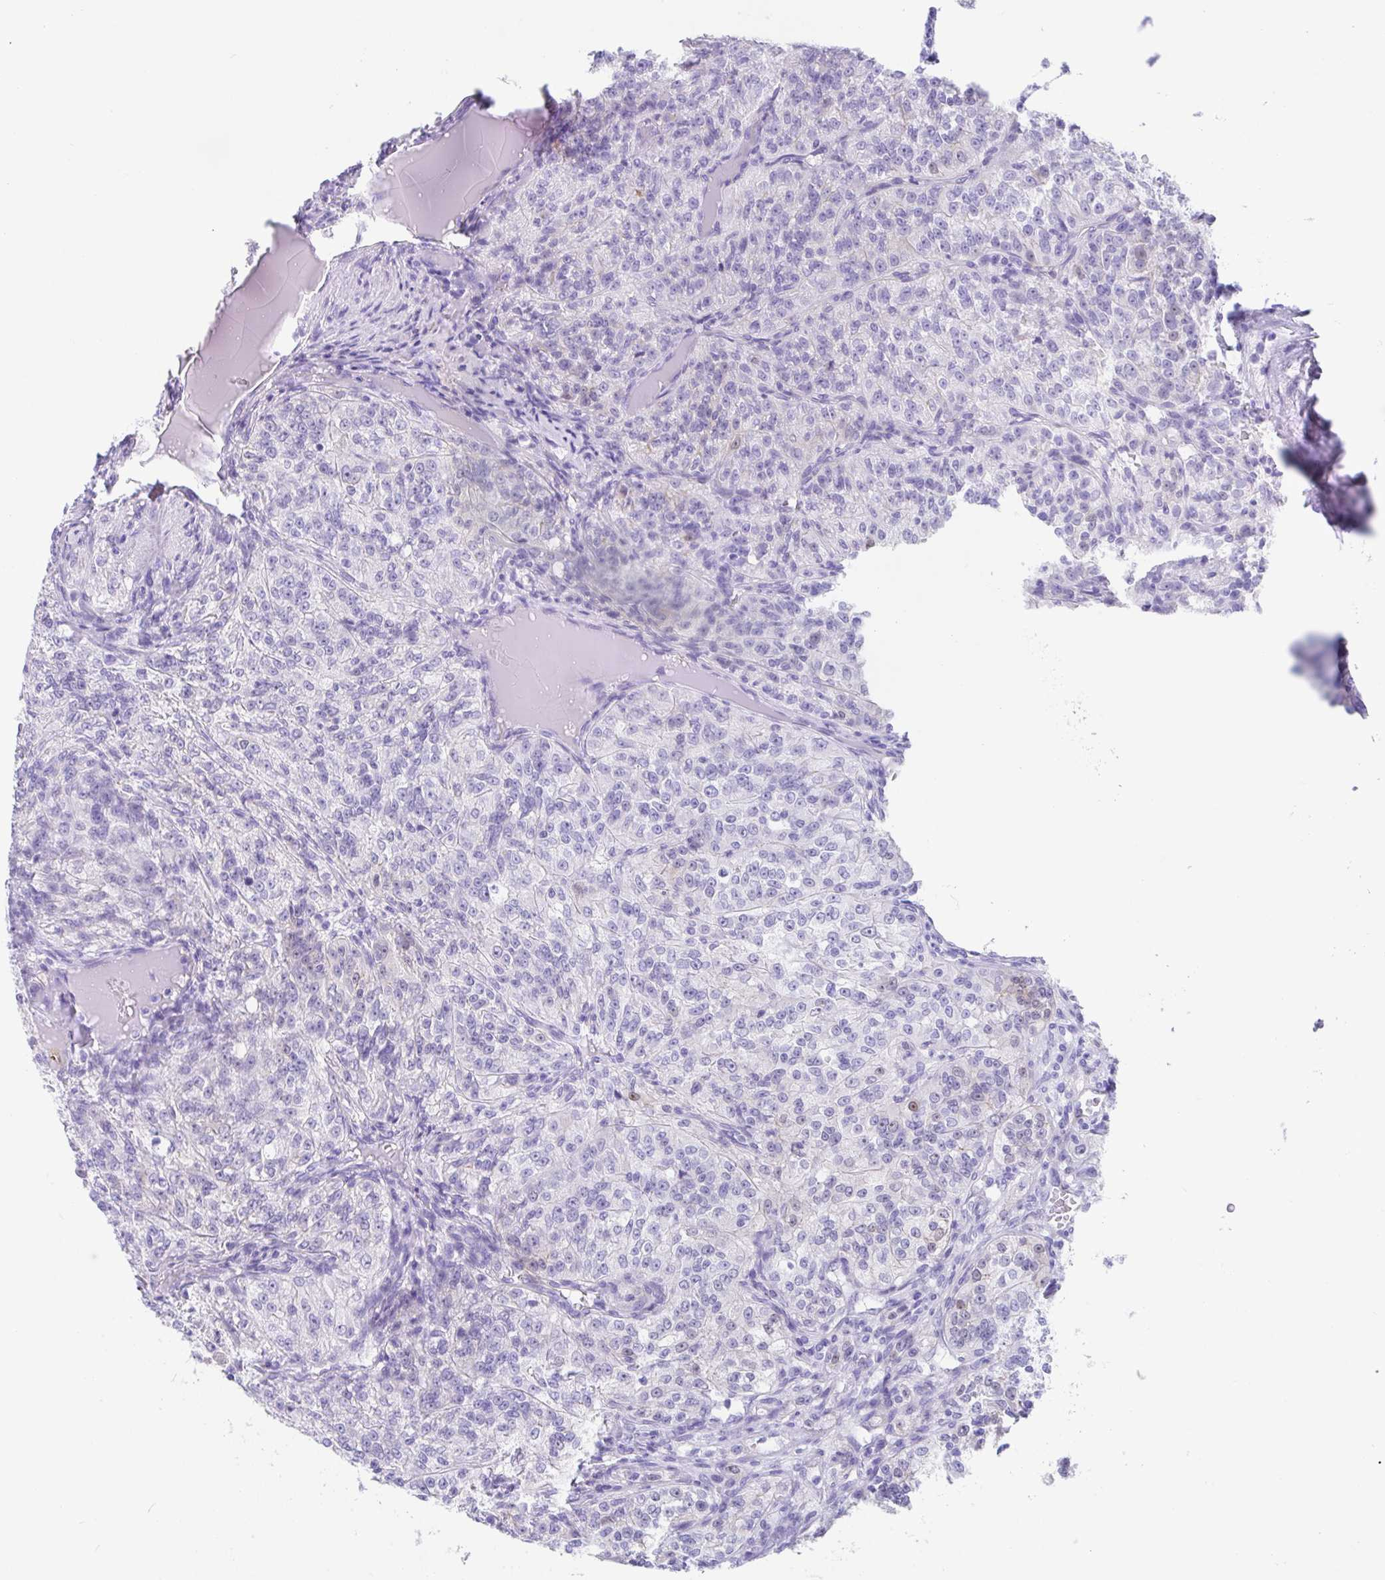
{"staining": {"intensity": "negative", "quantity": "none", "location": "none"}, "tissue": "renal cancer", "cell_type": "Tumor cells", "image_type": "cancer", "snomed": [{"axis": "morphology", "description": "Adenocarcinoma, NOS"}, {"axis": "topography", "description": "Kidney"}], "caption": "Immunohistochemistry (IHC) image of human renal adenocarcinoma stained for a protein (brown), which exhibits no expression in tumor cells.", "gene": "FAM107A", "patient": {"sex": "female", "age": 63}}